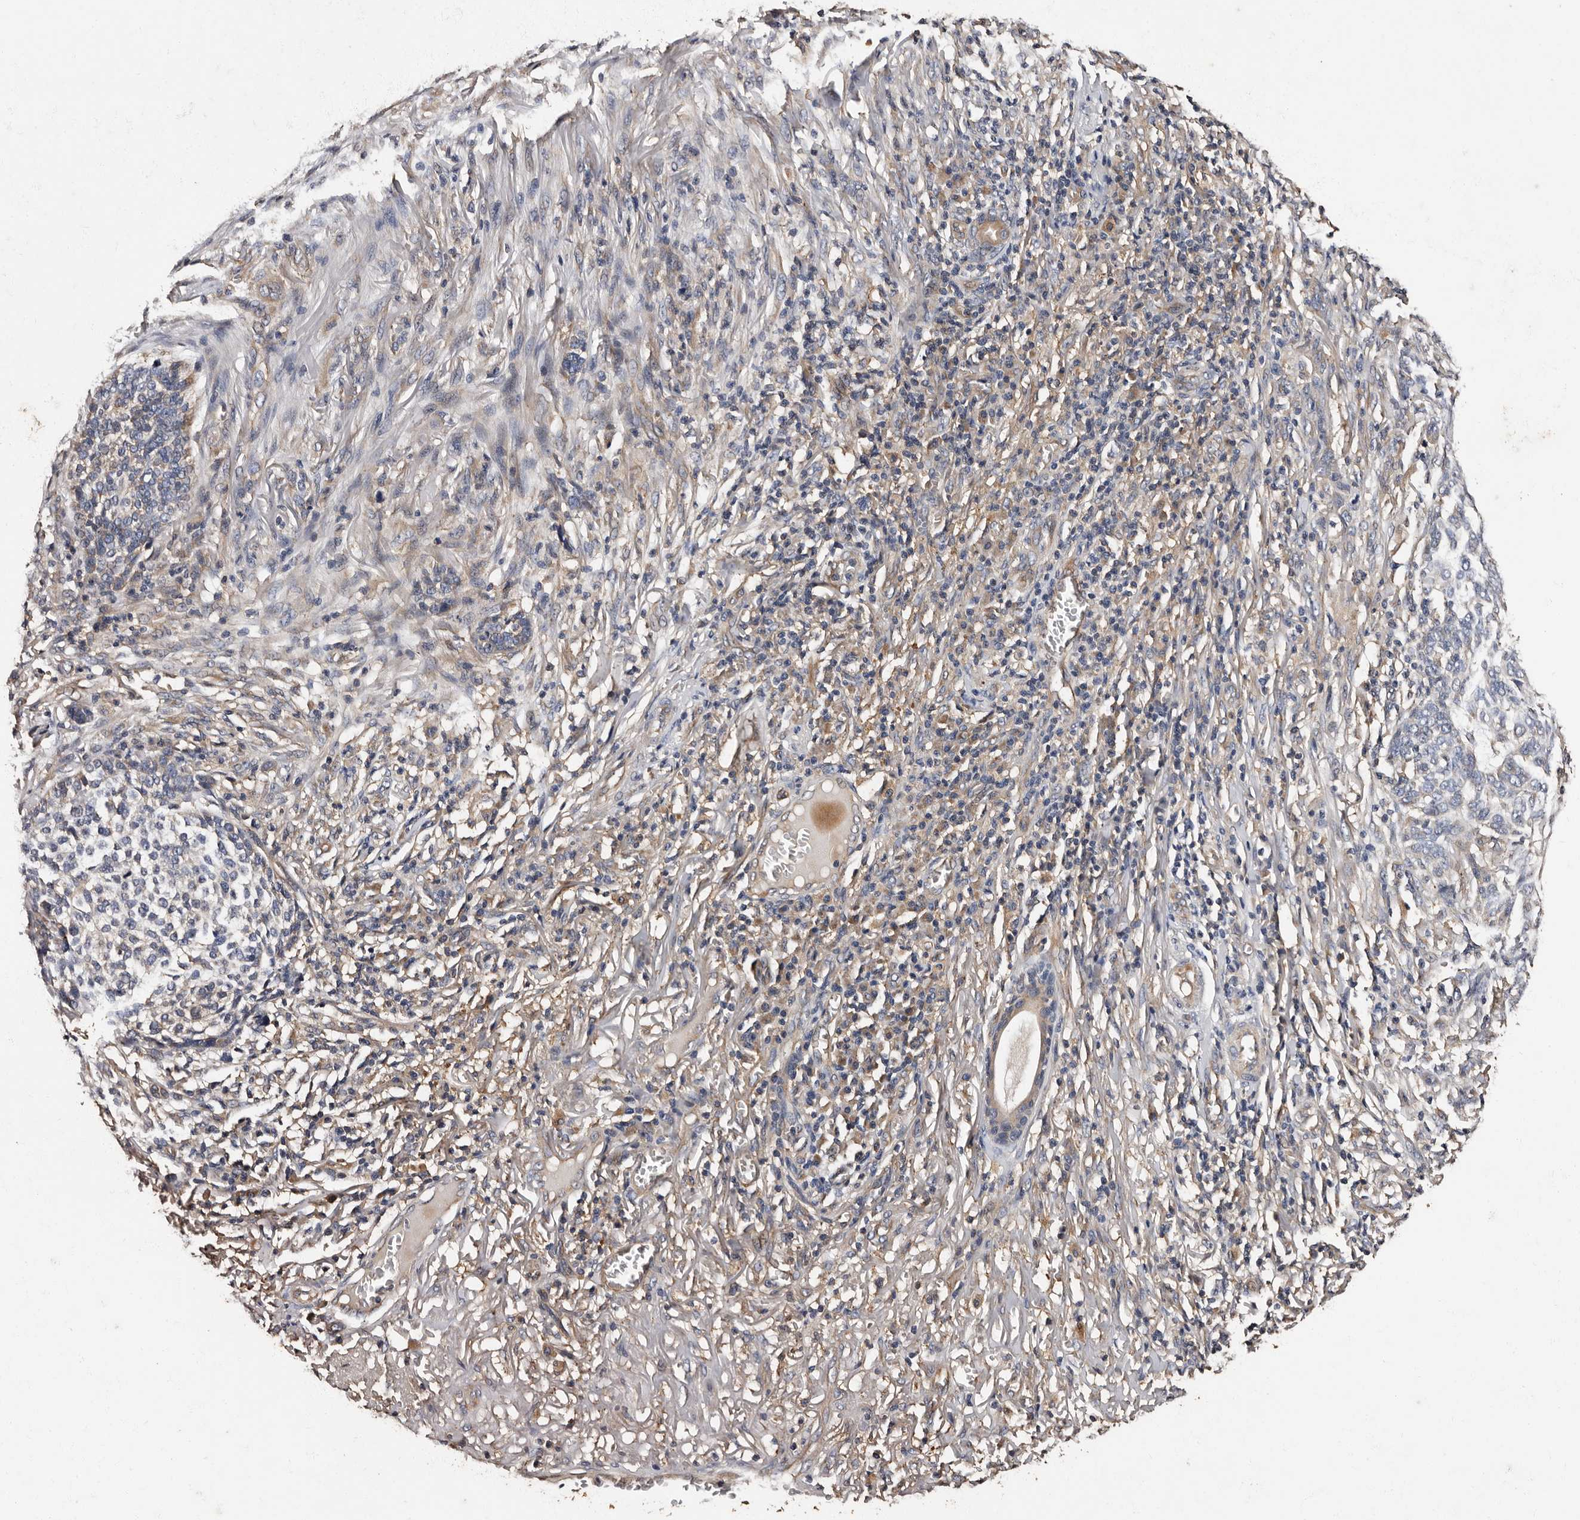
{"staining": {"intensity": "negative", "quantity": "none", "location": "none"}, "tissue": "skin cancer", "cell_type": "Tumor cells", "image_type": "cancer", "snomed": [{"axis": "morphology", "description": "Basal cell carcinoma"}, {"axis": "topography", "description": "Skin"}], "caption": "Tumor cells are negative for protein expression in human skin basal cell carcinoma.", "gene": "ADCK5", "patient": {"sex": "male", "age": 85}}